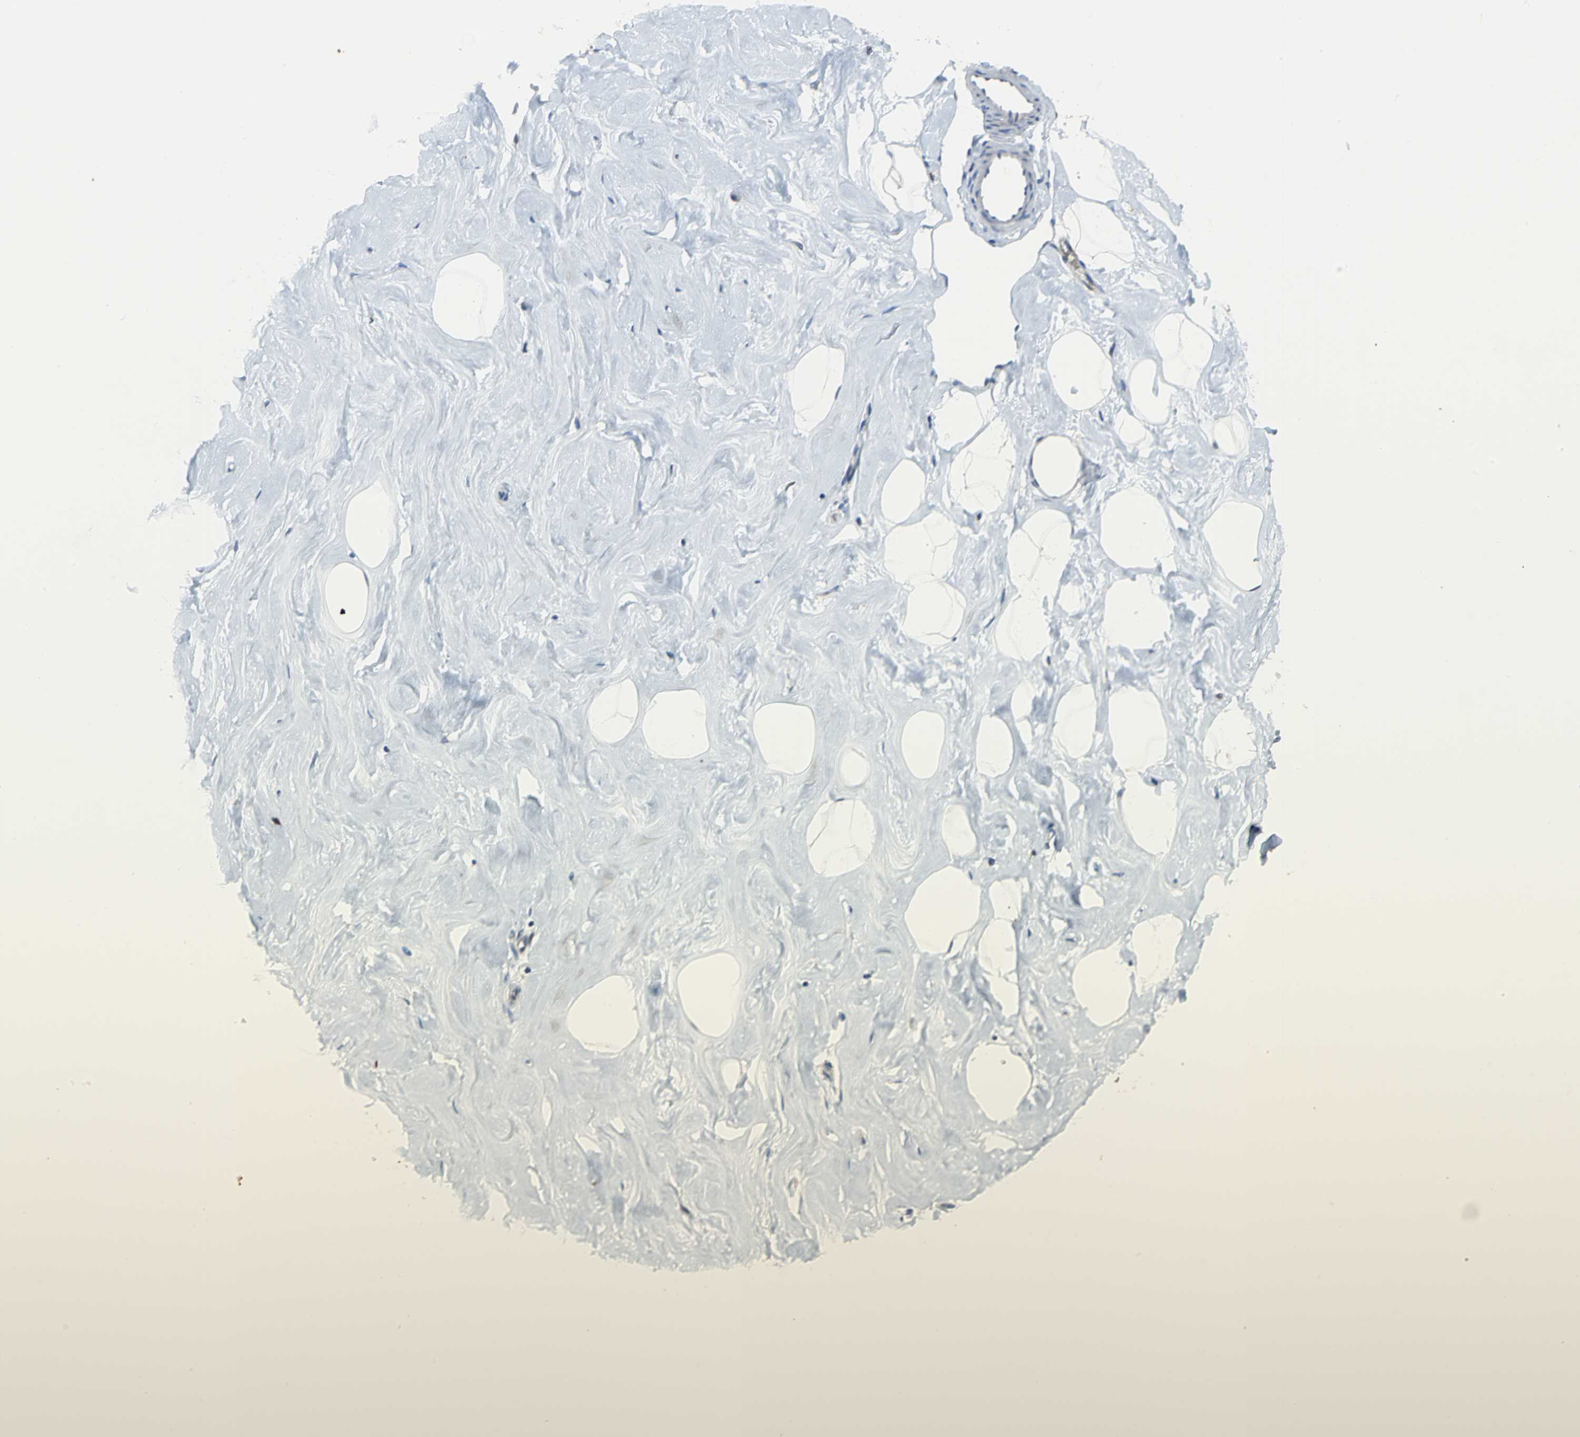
{"staining": {"intensity": "negative", "quantity": "none", "location": "none"}, "tissue": "breast", "cell_type": "Adipocytes", "image_type": "normal", "snomed": [{"axis": "morphology", "description": "Normal tissue, NOS"}, {"axis": "topography", "description": "Breast"}], "caption": "Protein analysis of normal breast shows no significant positivity in adipocytes. The staining was performed using DAB (3,3'-diaminobenzidine) to visualize the protein expression in brown, while the nuclei were stained in blue with hematoxylin (Magnification: 20x).", "gene": "EIF5A", "patient": {"sex": "female", "age": 23}}